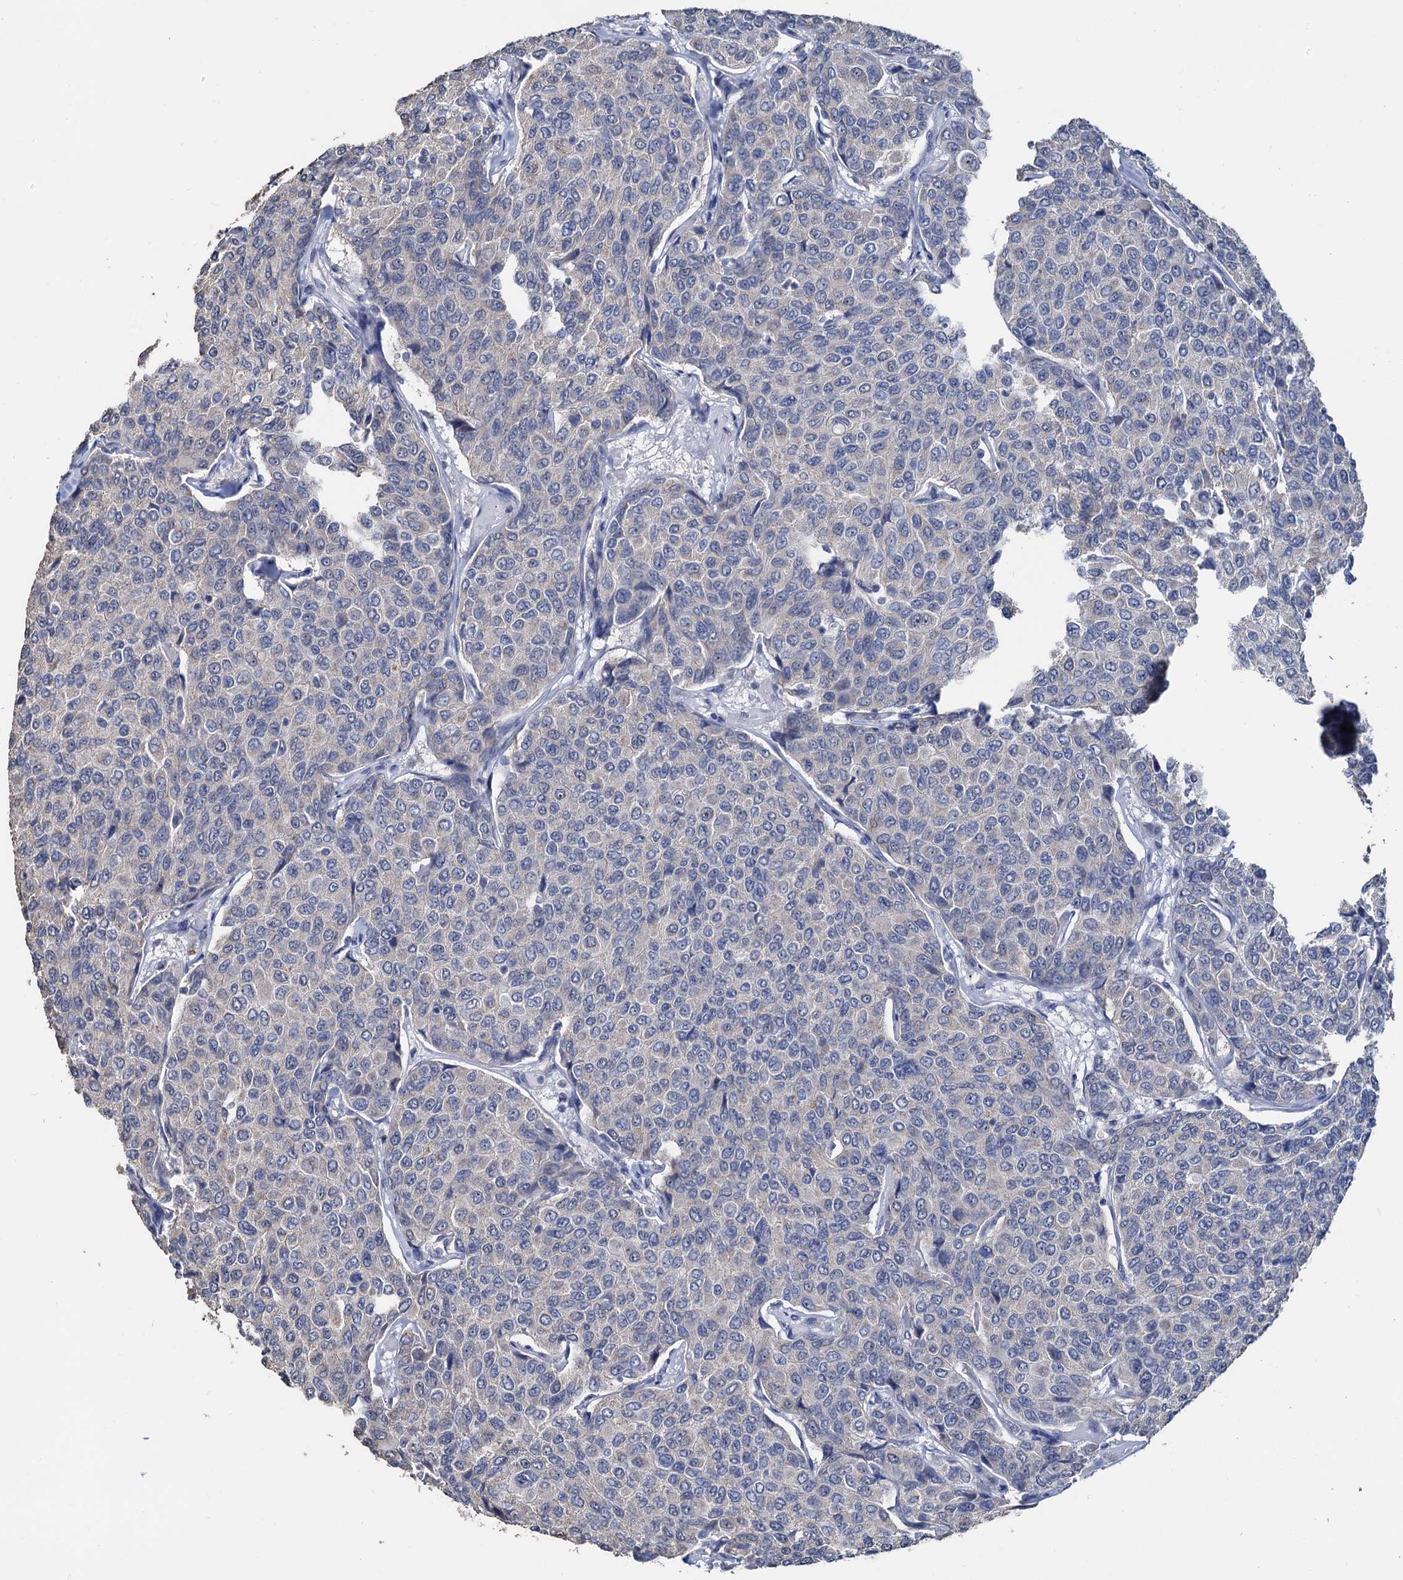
{"staining": {"intensity": "negative", "quantity": "none", "location": "none"}, "tissue": "breast cancer", "cell_type": "Tumor cells", "image_type": "cancer", "snomed": [{"axis": "morphology", "description": "Duct carcinoma"}, {"axis": "topography", "description": "Breast"}], "caption": "This is a image of immunohistochemistry staining of breast cancer, which shows no expression in tumor cells.", "gene": "C2CD3", "patient": {"sex": "female", "age": 55}}